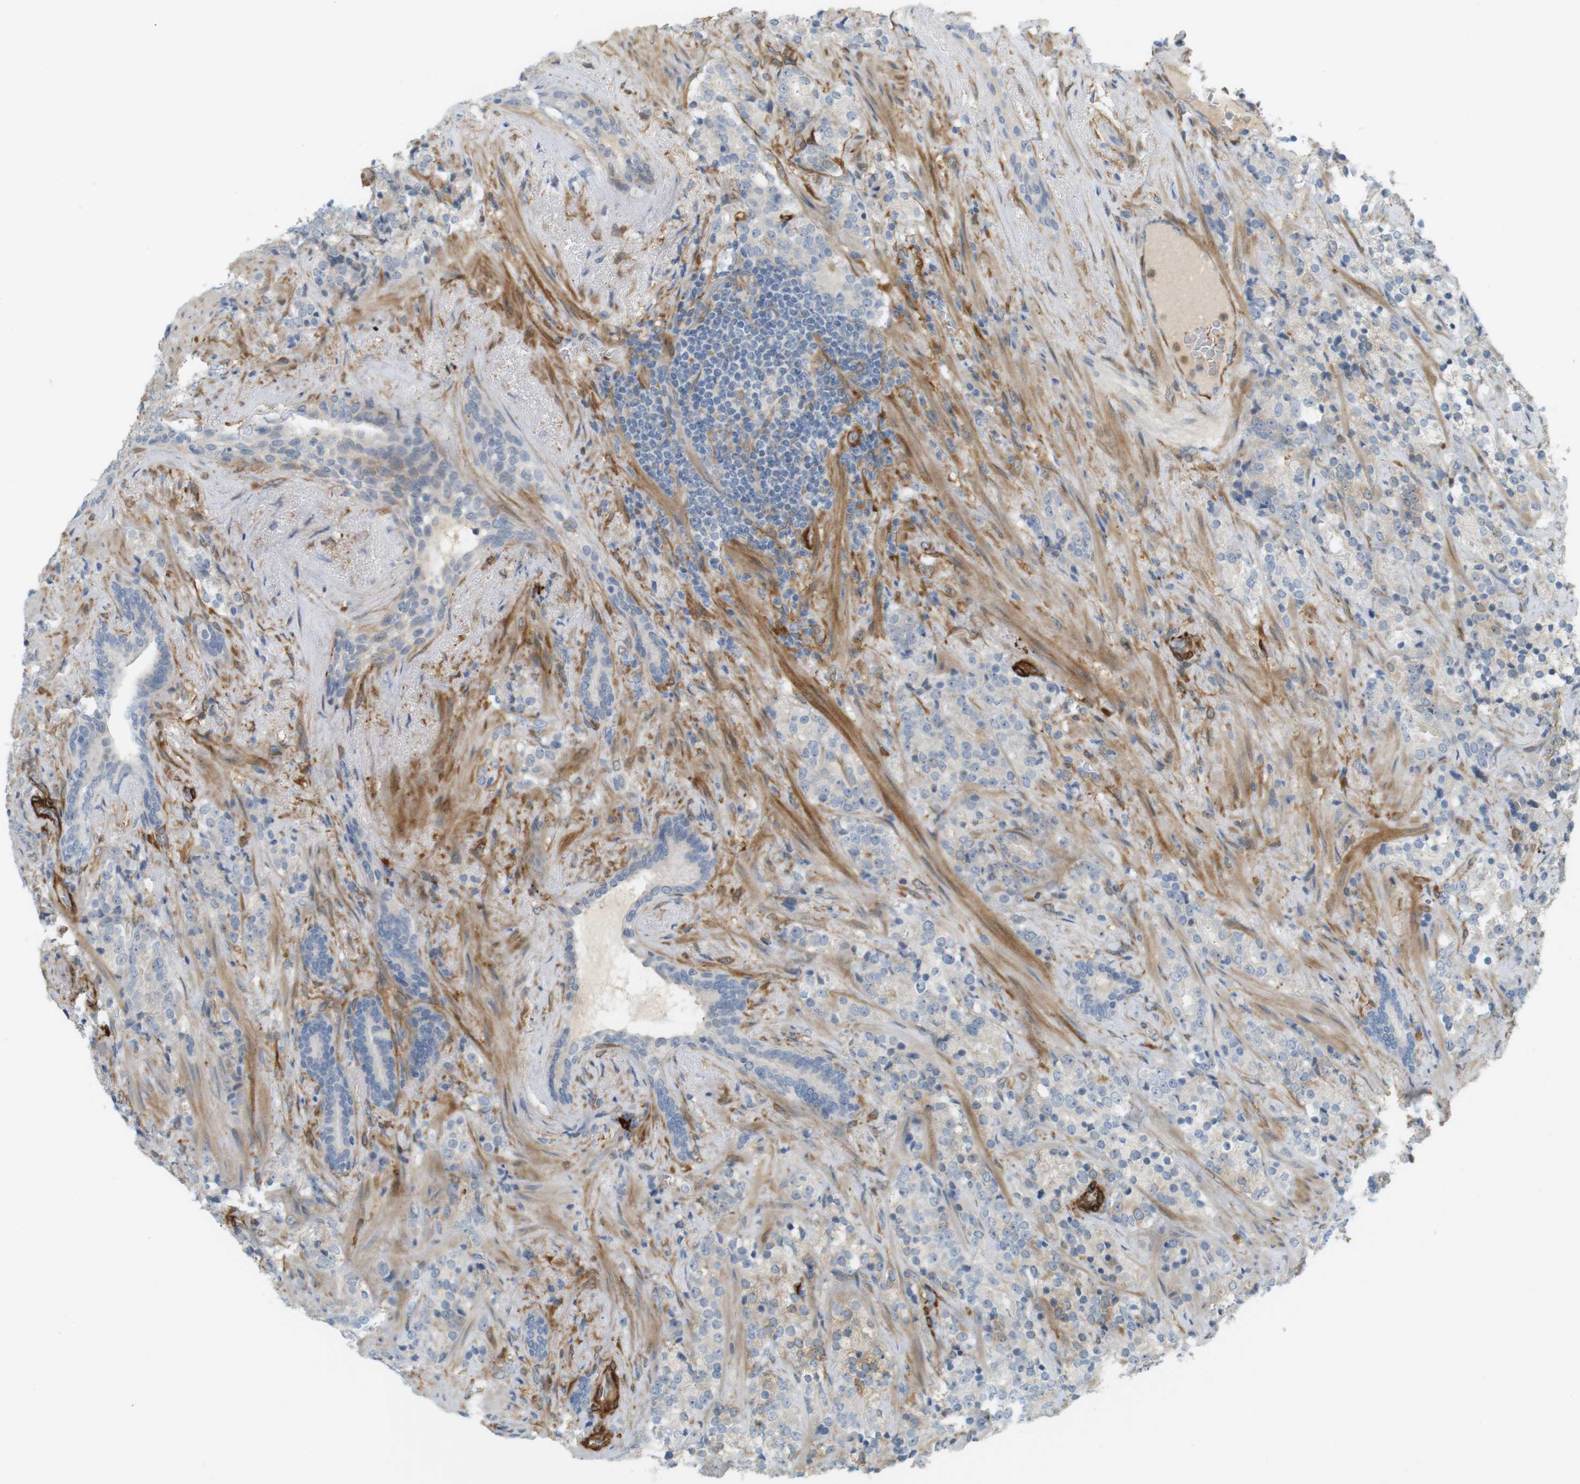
{"staining": {"intensity": "moderate", "quantity": "<25%", "location": "cytoplasmic/membranous"}, "tissue": "prostate cancer", "cell_type": "Tumor cells", "image_type": "cancer", "snomed": [{"axis": "morphology", "description": "Adenocarcinoma, High grade"}, {"axis": "topography", "description": "Prostate"}], "caption": "Immunohistochemistry (IHC) of human prostate cancer (high-grade adenocarcinoma) shows low levels of moderate cytoplasmic/membranous staining in about <25% of tumor cells.", "gene": "PDE3A", "patient": {"sex": "male", "age": 71}}